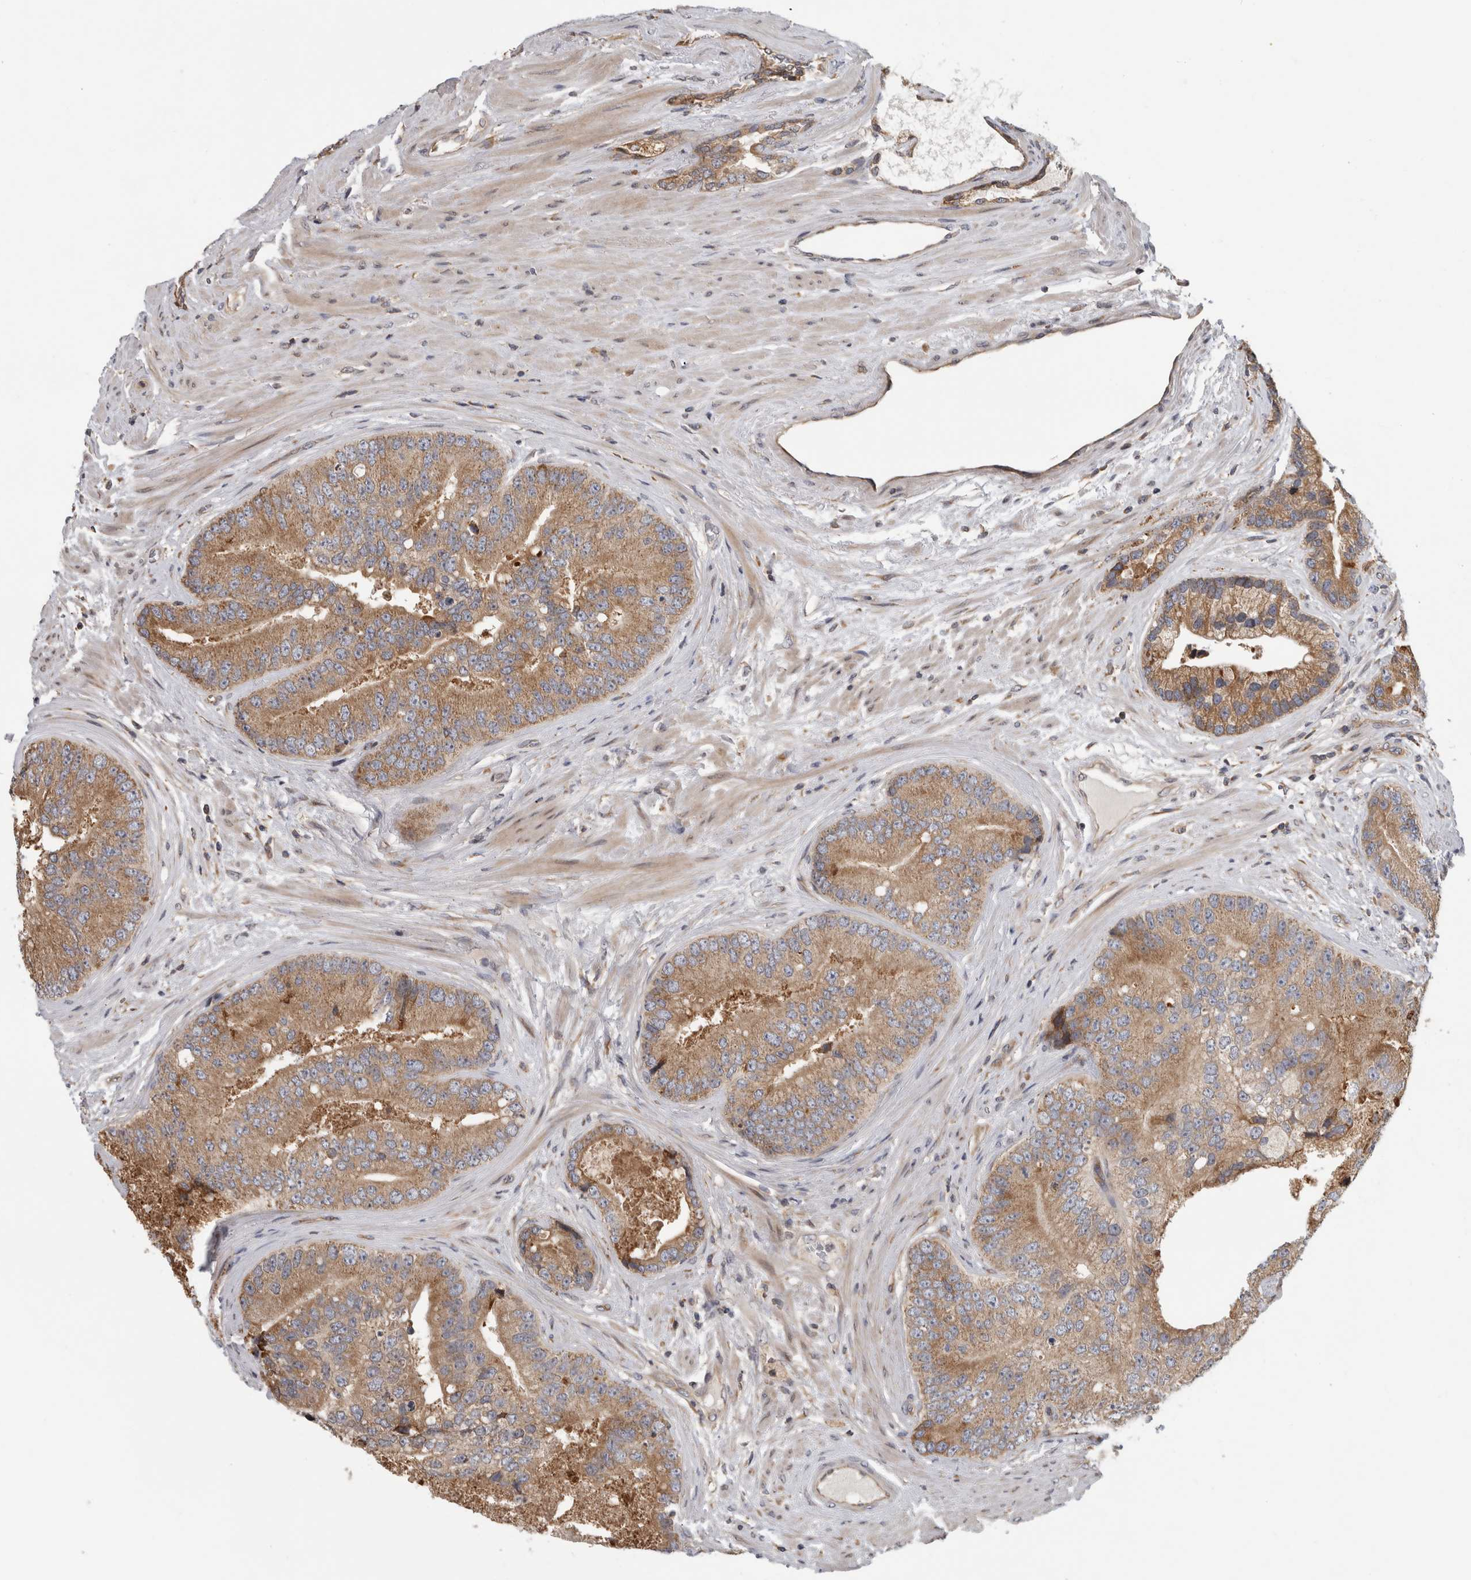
{"staining": {"intensity": "moderate", "quantity": ">75%", "location": "cytoplasmic/membranous"}, "tissue": "prostate cancer", "cell_type": "Tumor cells", "image_type": "cancer", "snomed": [{"axis": "morphology", "description": "Adenocarcinoma, High grade"}, {"axis": "topography", "description": "Prostate"}], "caption": "DAB immunohistochemical staining of high-grade adenocarcinoma (prostate) reveals moderate cytoplasmic/membranous protein staining in about >75% of tumor cells.", "gene": "PARP6", "patient": {"sex": "male", "age": 70}}